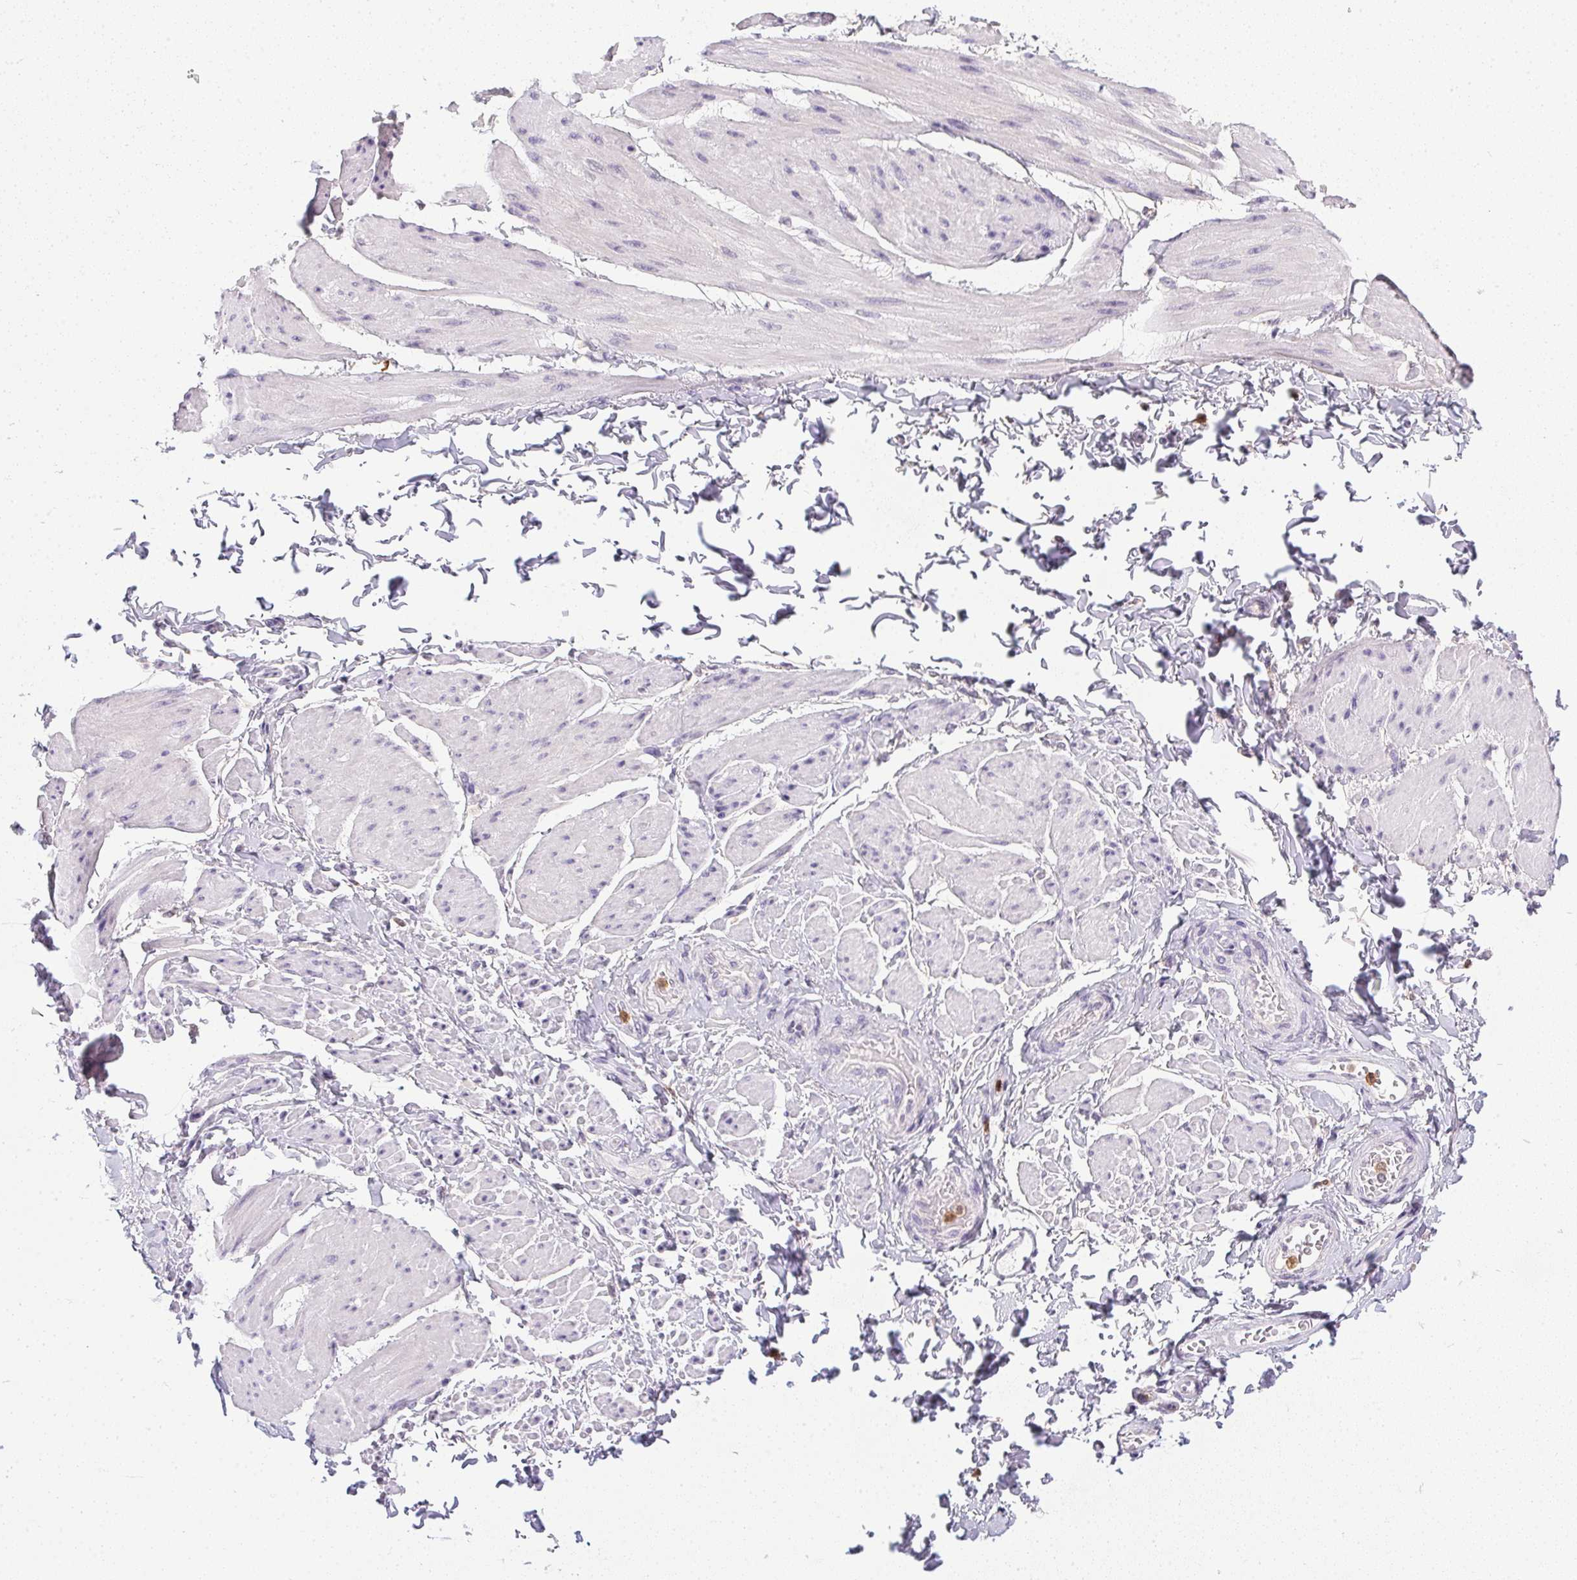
{"staining": {"intensity": "negative", "quantity": "none", "location": "none"}, "tissue": "adipose tissue", "cell_type": "Adipocytes", "image_type": "normal", "snomed": [{"axis": "morphology", "description": "Normal tissue, NOS"}, {"axis": "topography", "description": "Prostate"}, {"axis": "topography", "description": "Peripheral nerve tissue"}], "caption": "Immunohistochemistry of unremarkable adipose tissue displays no expression in adipocytes.", "gene": "DNAJC5G", "patient": {"sex": "male", "age": 55}}